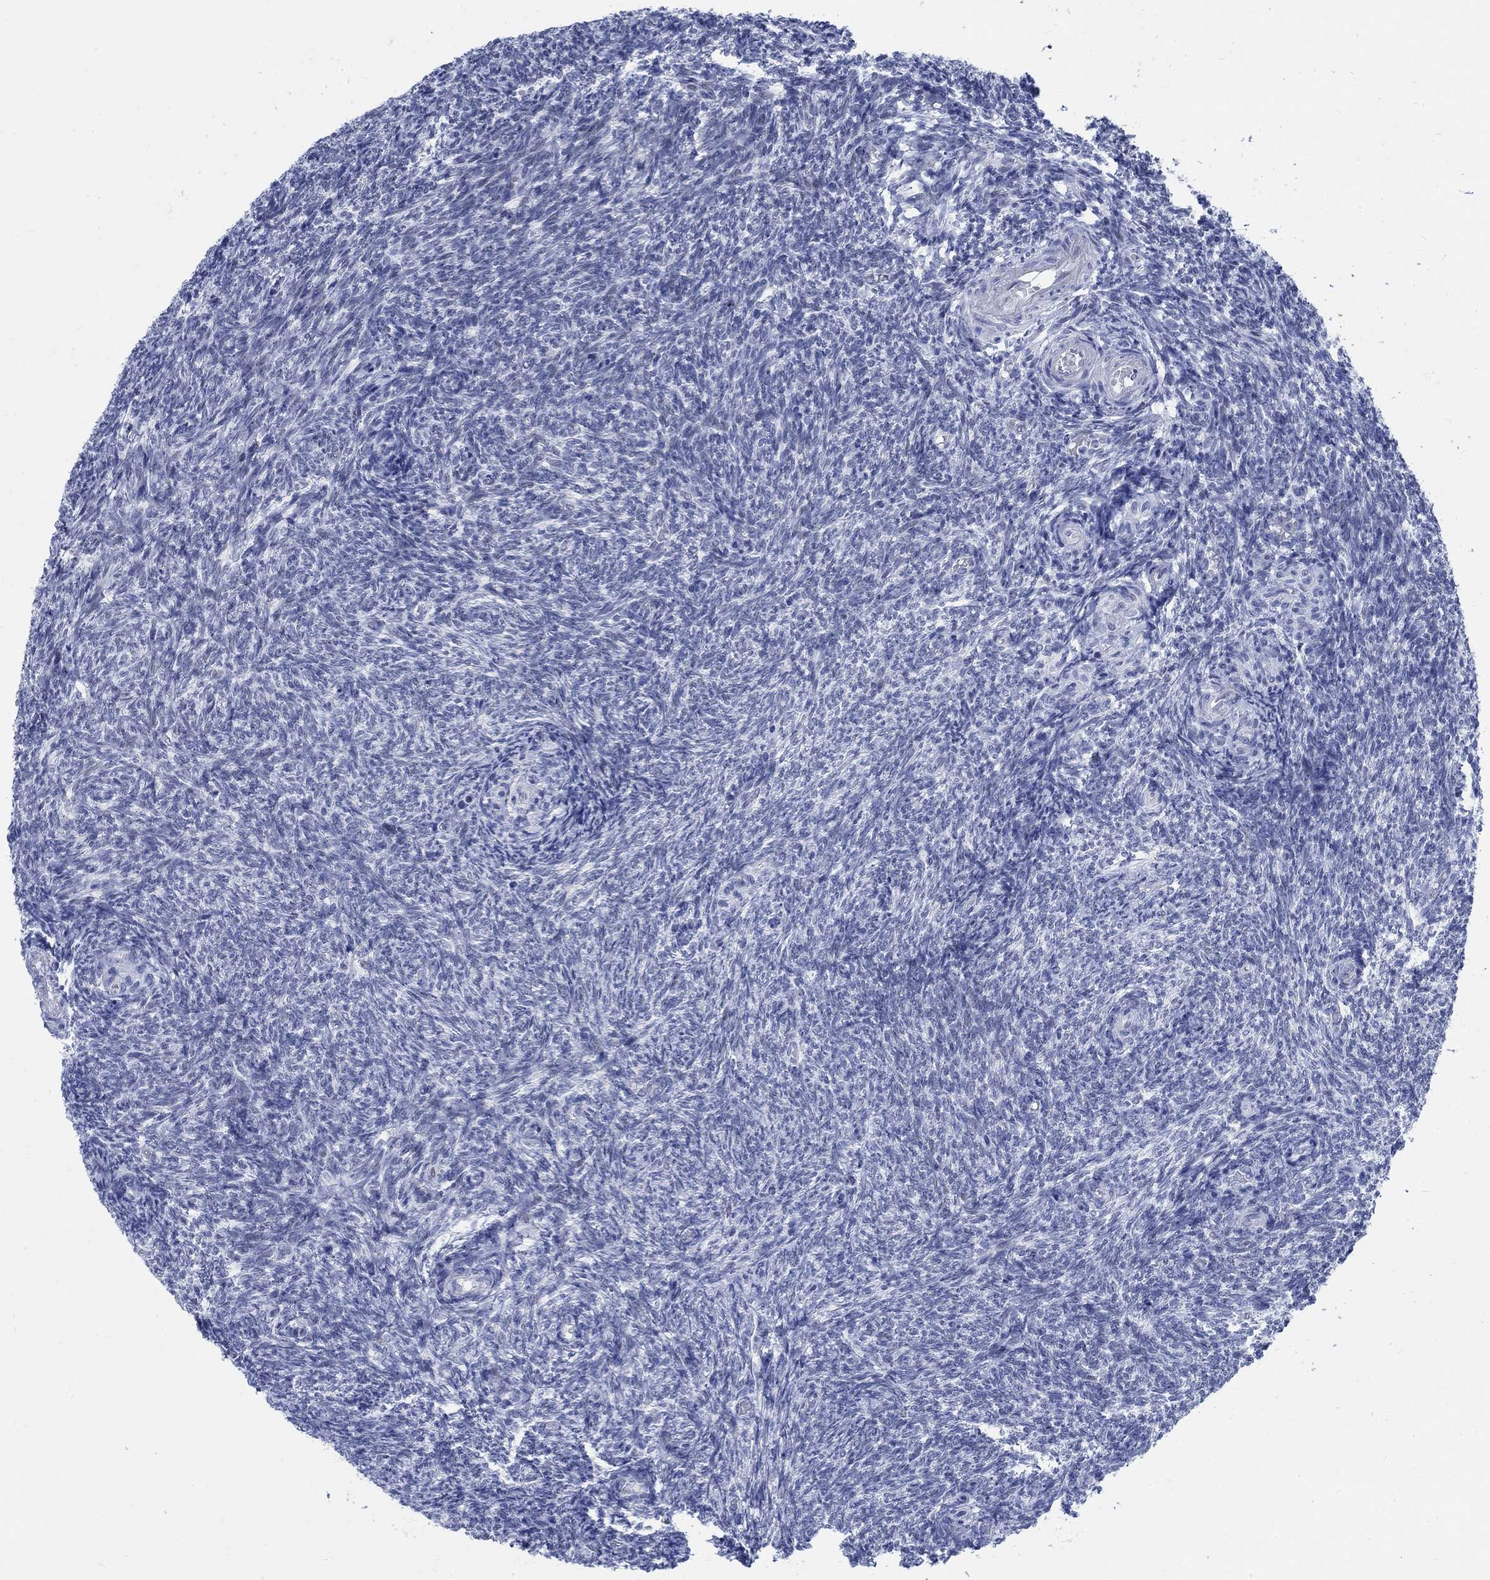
{"staining": {"intensity": "negative", "quantity": "none", "location": "none"}, "tissue": "ovary", "cell_type": "Follicle cells", "image_type": "normal", "snomed": [{"axis": "morphology", "description": "Normal tissue, NOS"}, {"axis": "topography", "description": "Ovary"}], "caption": "Ovary was stained to show a protein in brown. There is no significant staining in follicle cells. (Immunohistochemistry, brightfield microscopy, high magnification).", "gene": "DLK1", "patient": {"sex": "female", "age": 39}}